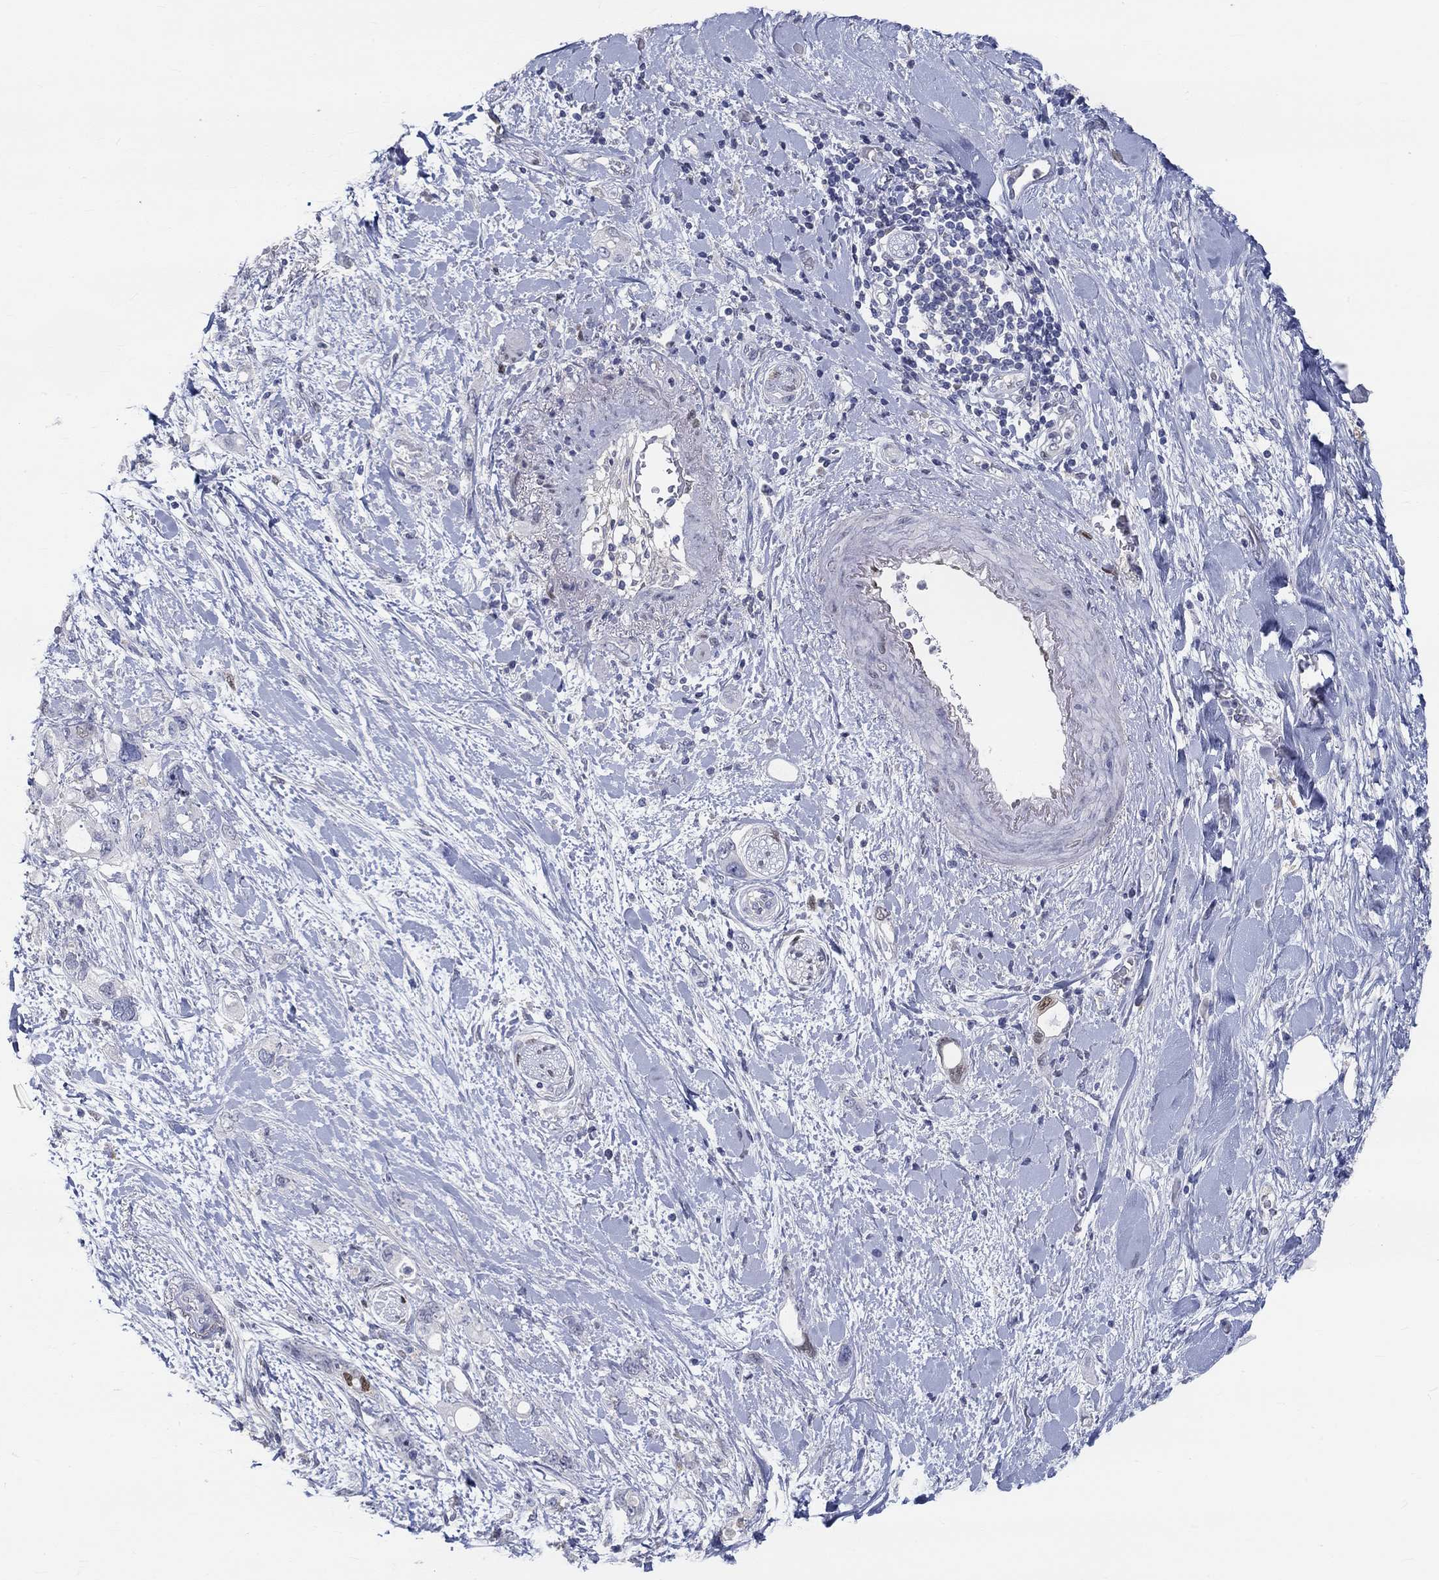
{"staining": {"intensity": "weak", "quantity": "<25%", "location": "nuclear"}, "tissue": "pancreatic cancer", "cell_type": "Tumor cells", "image_type": "cancer", "snomed": [{"axis": "morphology", "description": "Adenocarcinoma, NOS"}, {"axis": "topography", "description": "Pancreas"}], "caption": "IHC photomicrograph of human pancreatic cancer stained for a protein (brown), which demonstrates no positivity in tumor cells.", "gene": "FGF2", "patient": {"sex": "female", "age": 56}}